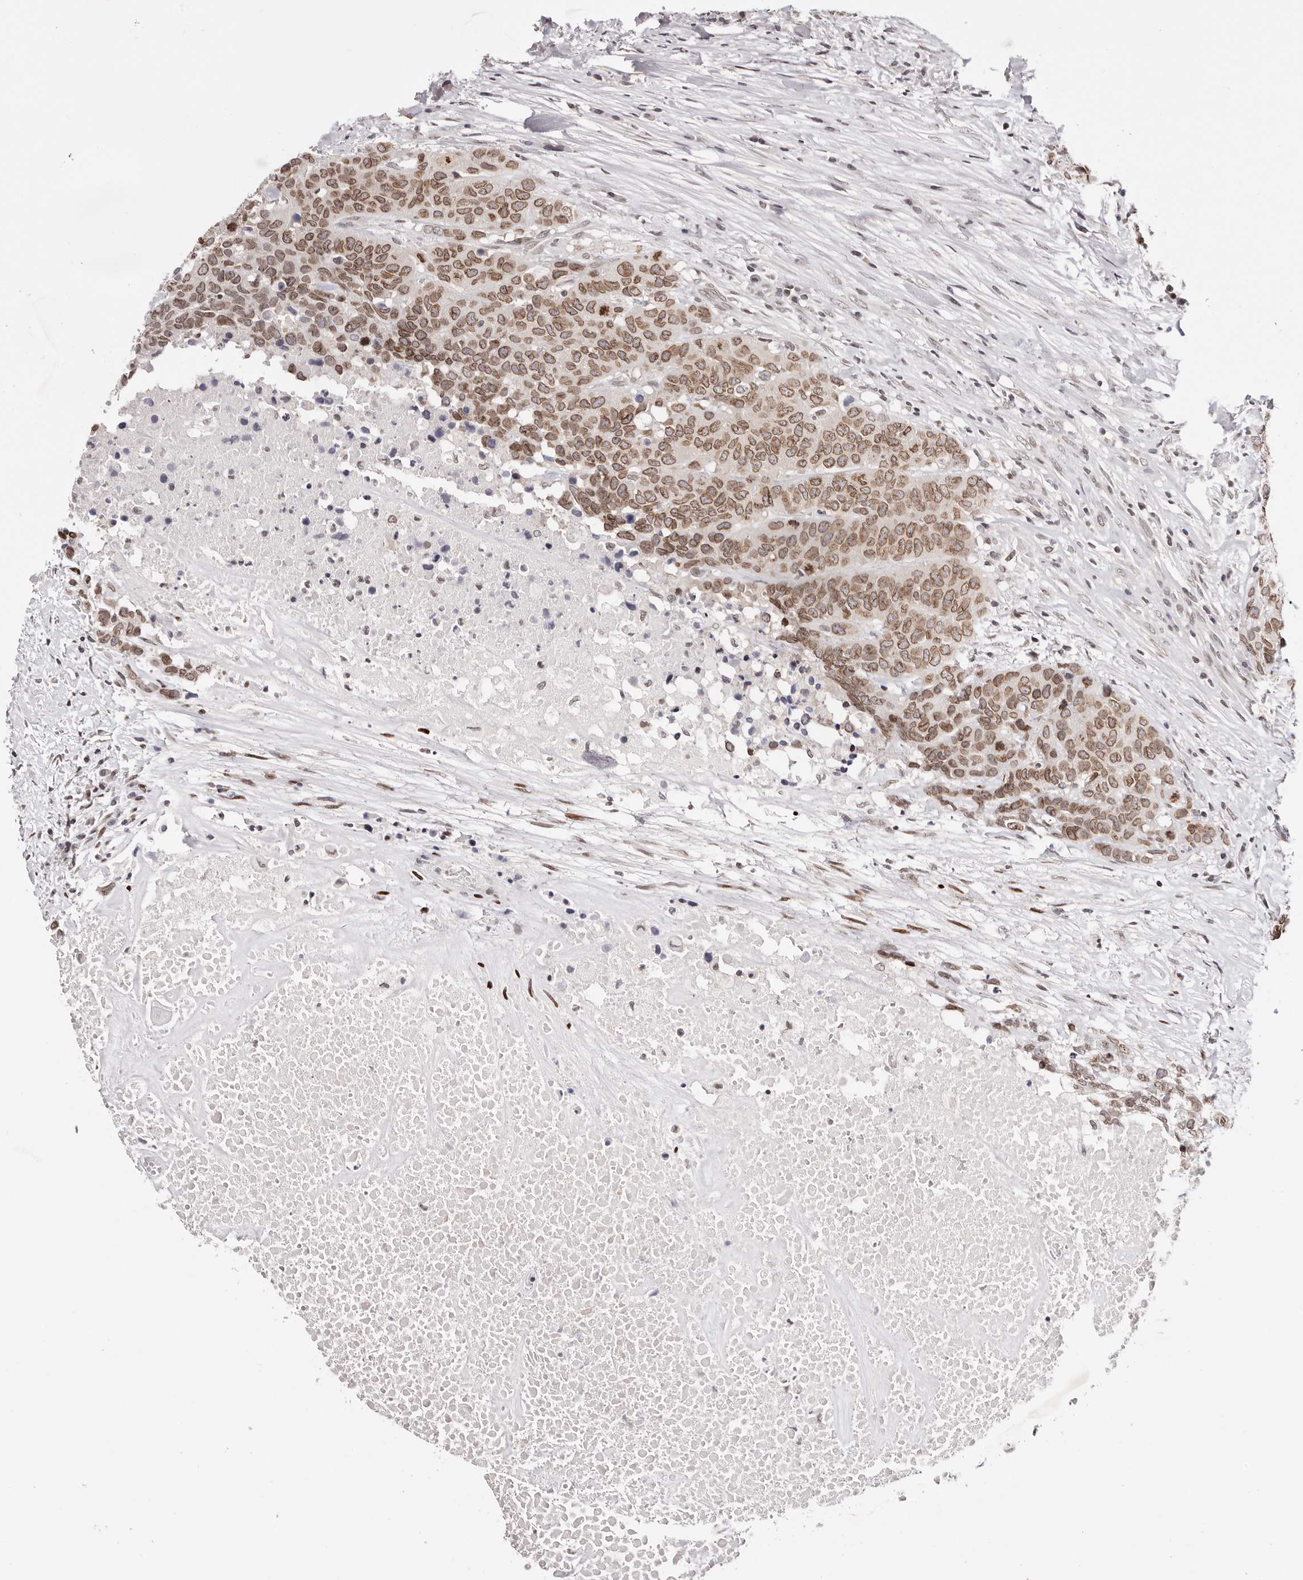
{"staining": {"intensity": "moderate", "quantity": ">75%", "location": "cytoplasmic/membranous,nuclear"}, "tissue": "head and neck cancer", "cell_type": "Tumor cells", "image_type": "cancer", "snomed": [{"axis": "morphology", "description": "Squamous cell carcinoma, NOS"}, {"axis": "topography", "description": "Head-Neck"}], "caption": "Immunohistochemical staining of head and neck cancer exhibits moderate cytoplasmic/membranous and nuclear protein staining in approximately >75% of tumor cells.", "gene": "NUP153", "patient": {"sex": "male", "age": 66}}